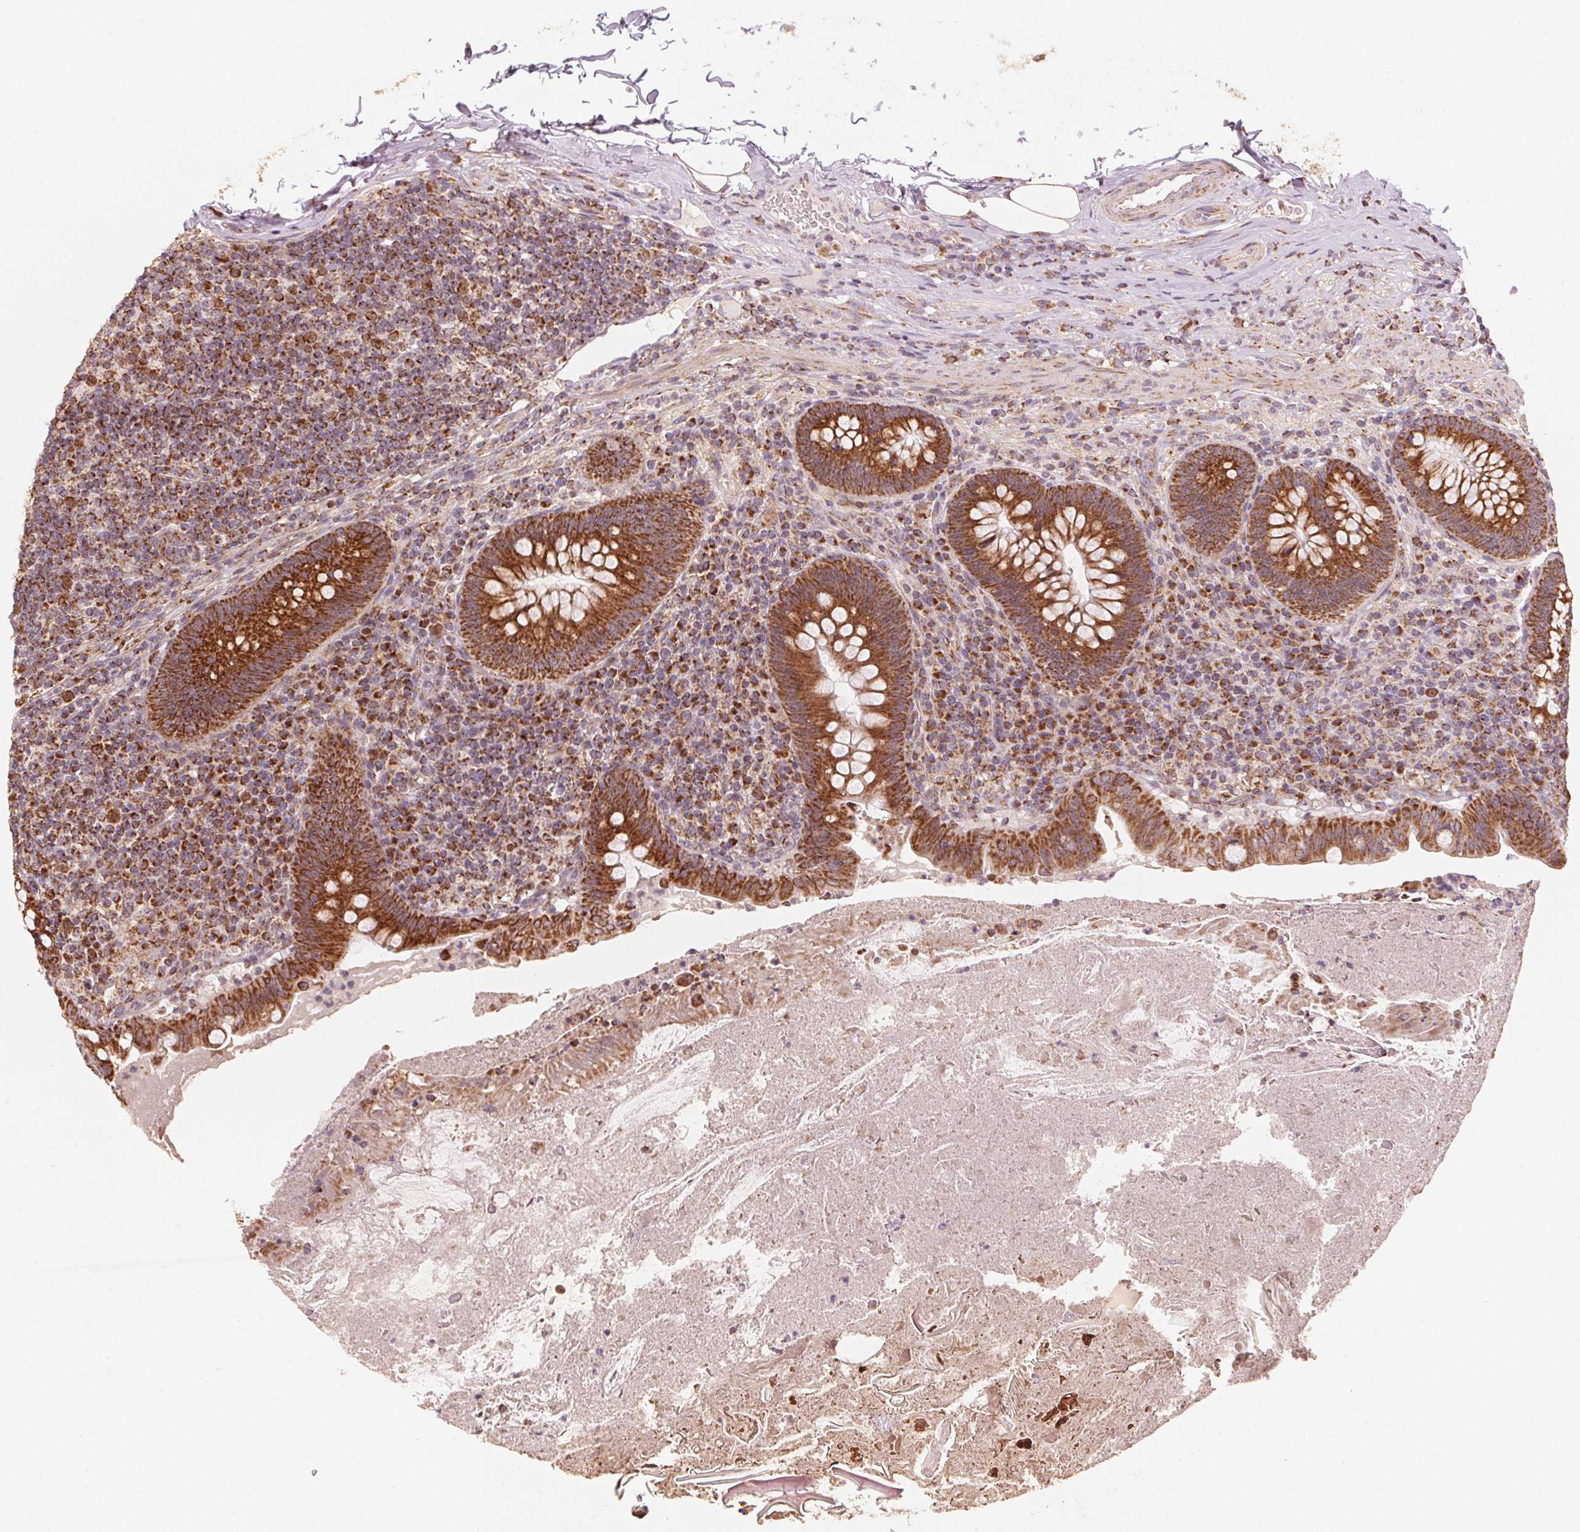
{"staining": {"intensity": "strong", "quantity": ">75%", "location": "cytoplasmic/membranous"}, "tissue": "appendix", "cell_type": "Glandular cells", "image_type": "normal", "snomed": [{"axis": "morphology", "description": "Normal tissue, NOS"}, {"axis": "topography", "description": "Appendix"}], "caption": "The photomicrograph reveals staining of normal appendix, revealing strong cytoplasmic/membranous protein expression (brown color) within glandular cells.", "gene": "TOMM70", "patient": {"sex": "male", "age": 47}}